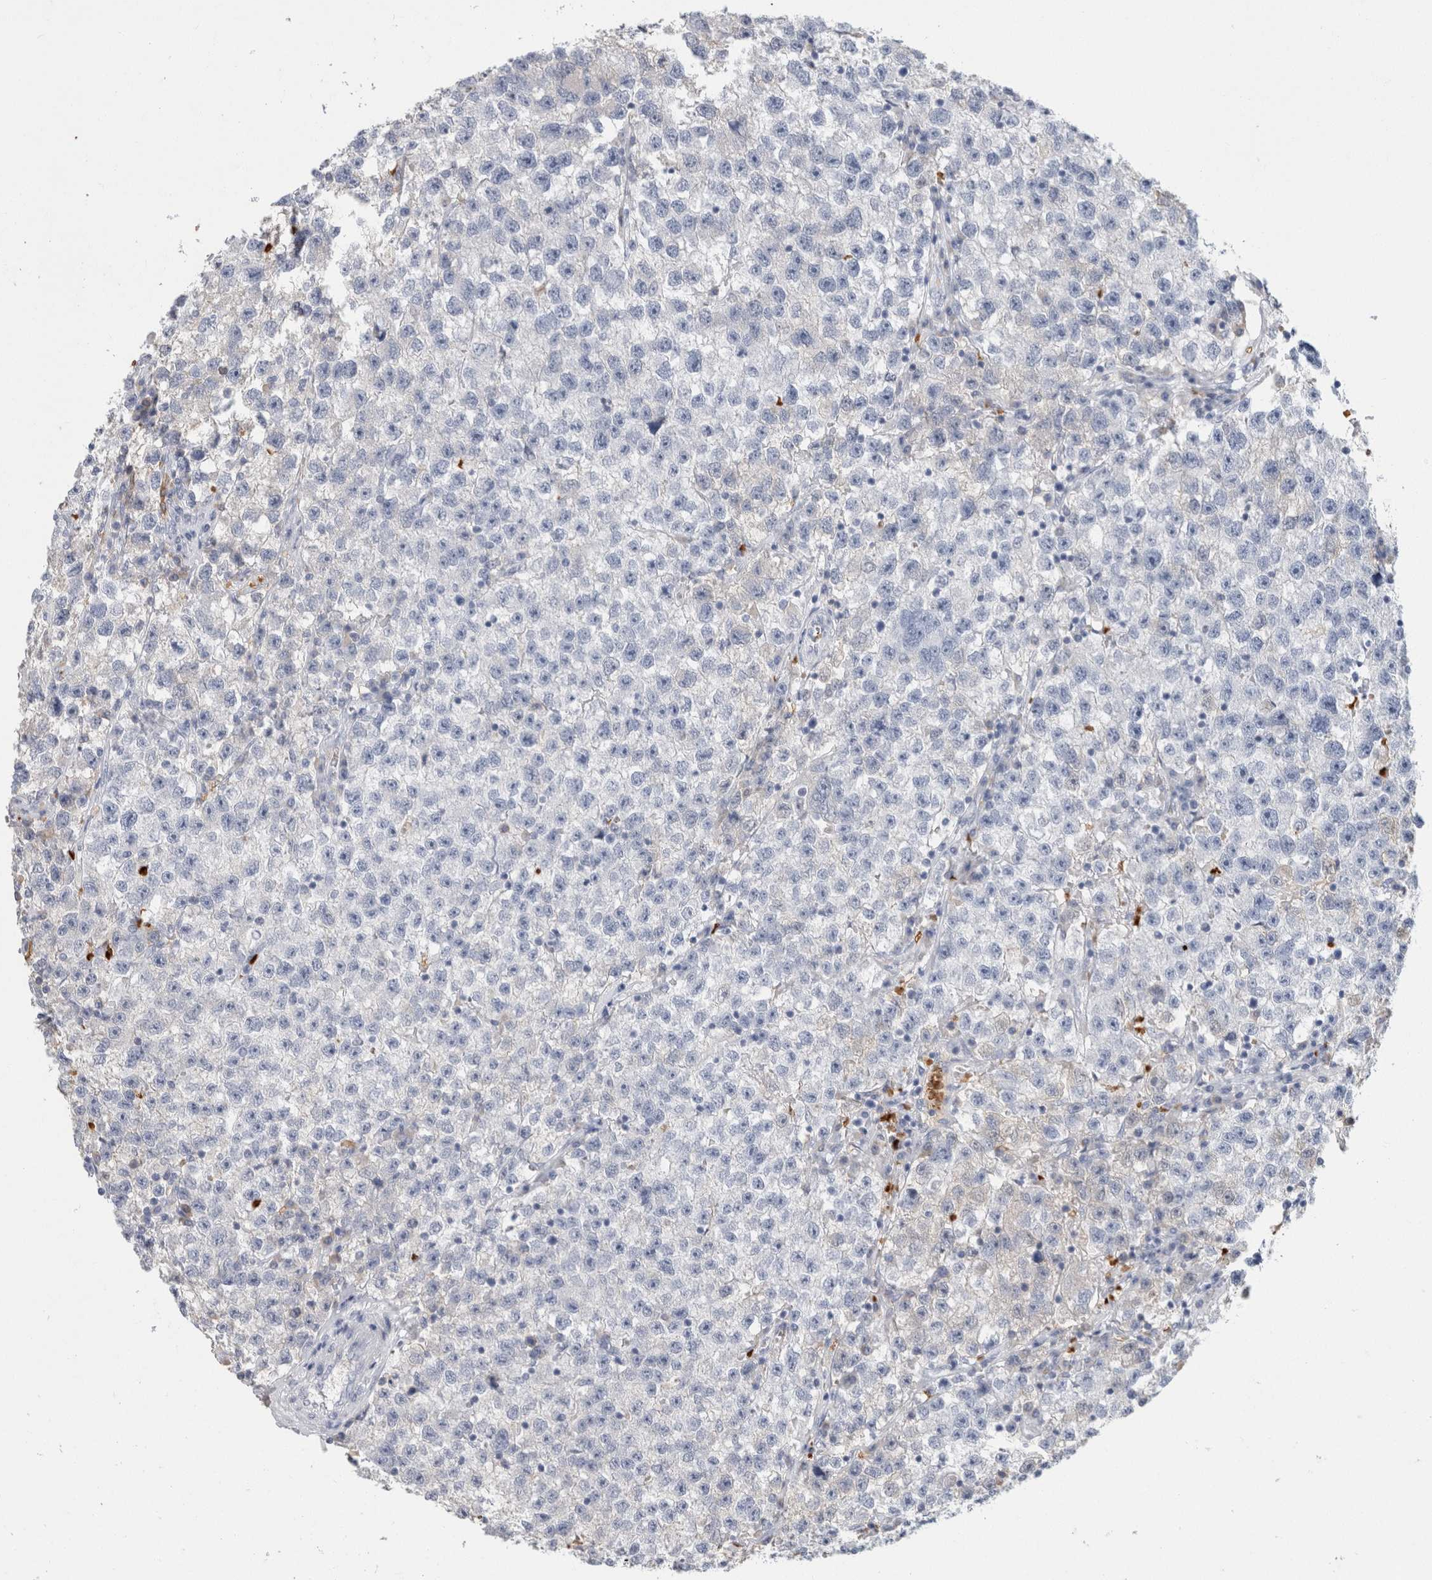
{"staining": {"intensity": "negative", "quantity": "none", "location": "none"}, "tissue": "testis cancer", "cell_type": "Tumor cells", "image_type": "cancer", "snomed": [{"axis": "morphology", "description": "Seminoma, NOS"}, {"axis": "topography", "description": "Testis"}], "caption": "High magnification brightfield microscopy of seminoma (testis) stained with DAB (3,3'-diaminobenzidine) (brown) and counterstained with hematoxylin (blue): tumor cells show no significant staining.", "gene": "CA1", "patient": {"sex": "male", "age": 22}}